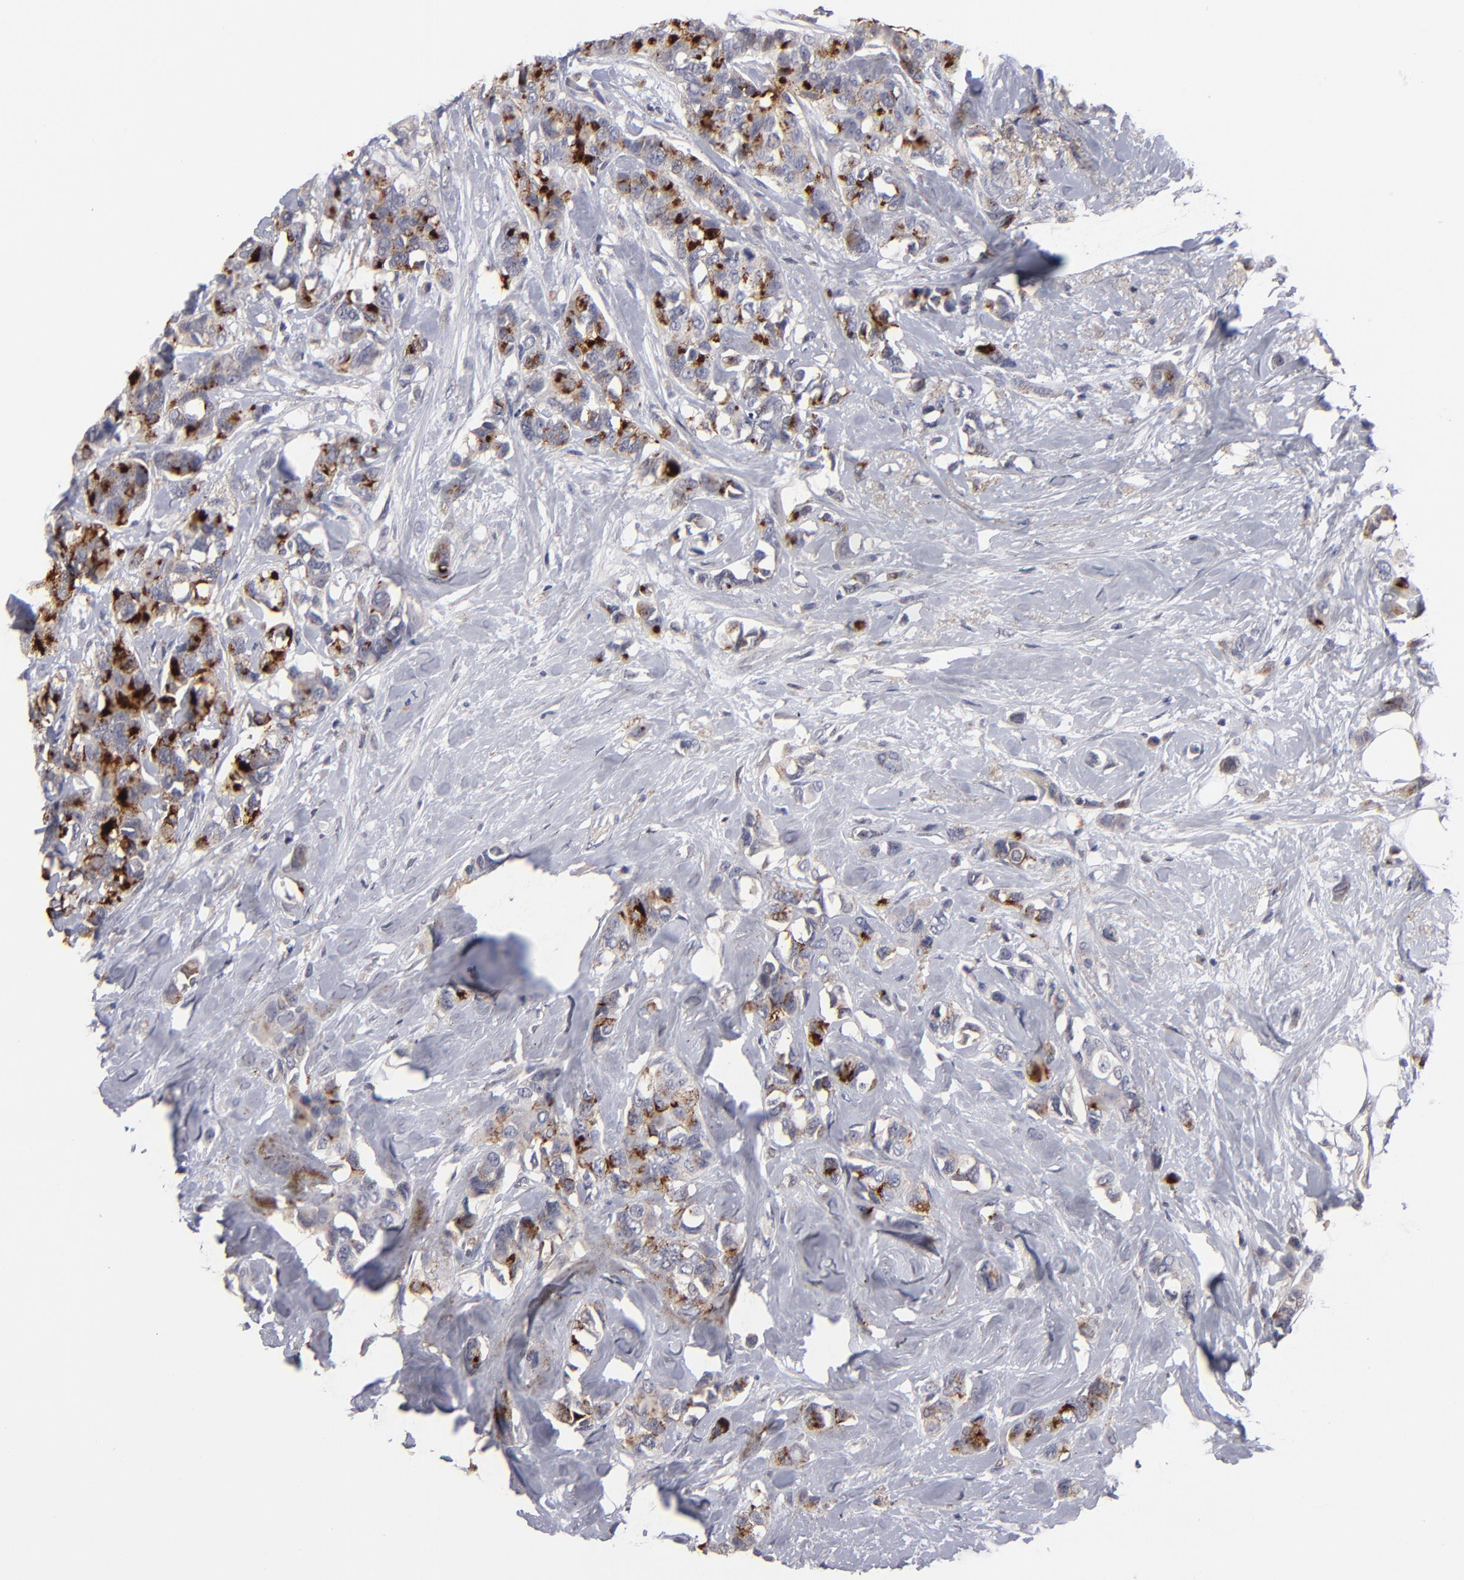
{"staining": {"intensity": "moderate", "quantity": "25%-75%", "location": "cytoplasmic/membranous"}, "tissue": "breast cancer", "cell_type": "Tumor cells", "image_type": "cancer", "snomed": [{"axis": "morphology", "description": "Duct carcinoma"}, {"axis": "topography", "description": "Breast"}], "caption": "The image shows staining of breast cancer (invasive ductal carcinoma), revealing moderate cytoplasmic/membranous protein expression (brown color) within tumor cells.", "gene": "GPM6B", "patient": {"sex": "female", "age": 51}}